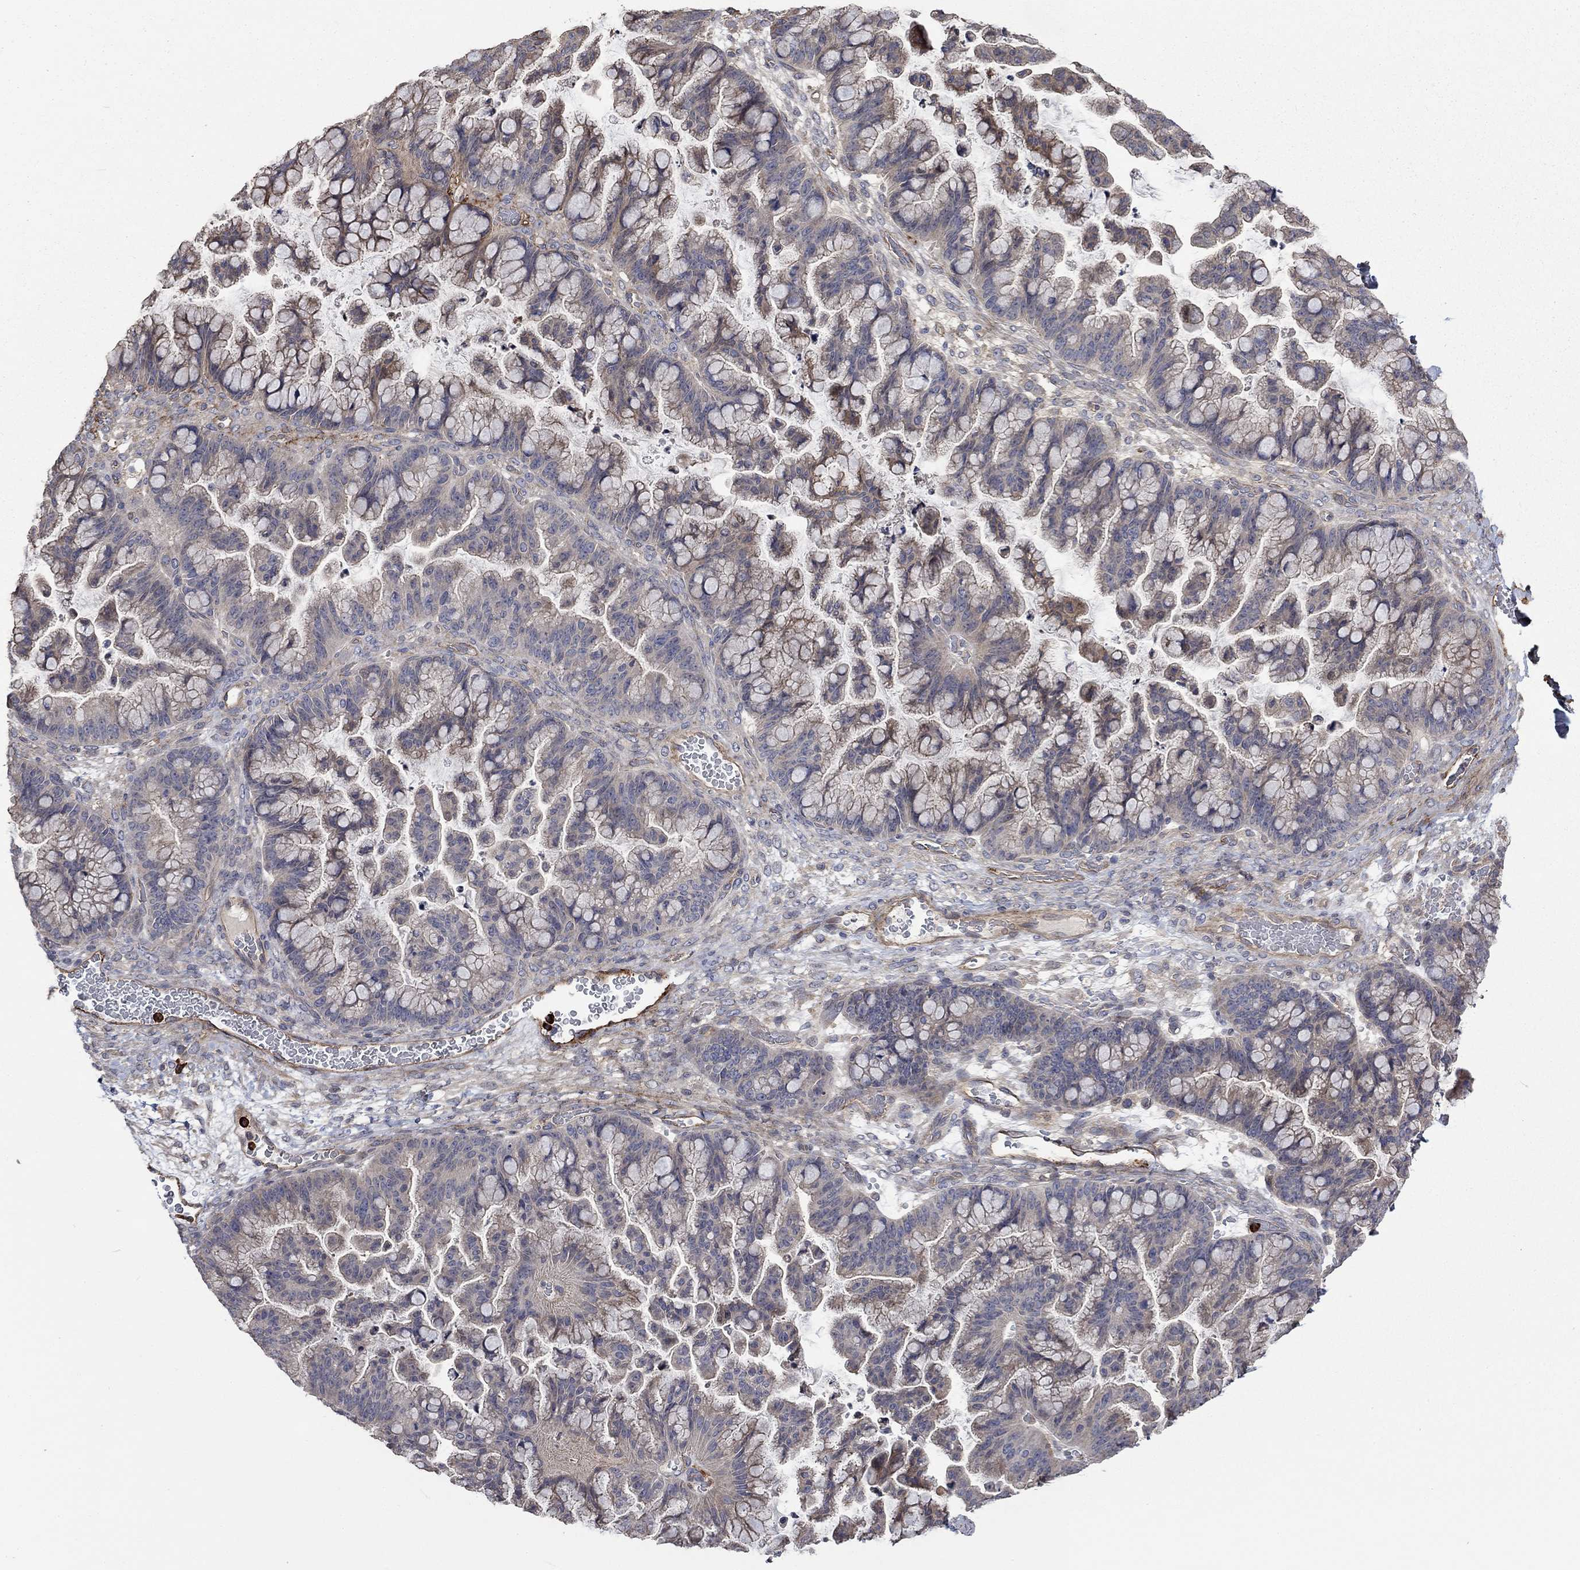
{"staining": {"intensity": "moderate", "quantity": "<25%", "location": "cytoplasmic/membranous"}, "tissue": "ovarian cancer", "cell_type": "Tumor cells", "image_type": "cancer", "snomed": [{"axis": "morphology", "description": "Cystadenocarcinoma, mucinous, NOS"}, {"axis": "topography", "description": "Ovary"}], "caption": "Moderate cytoplasmic/membranous protein expression is present in about <25% of tumor cells in ovarian mucinous cystadenocarcinoma.", "gene": "VCAN", "patient": {"sex": "female", "age": 67}}